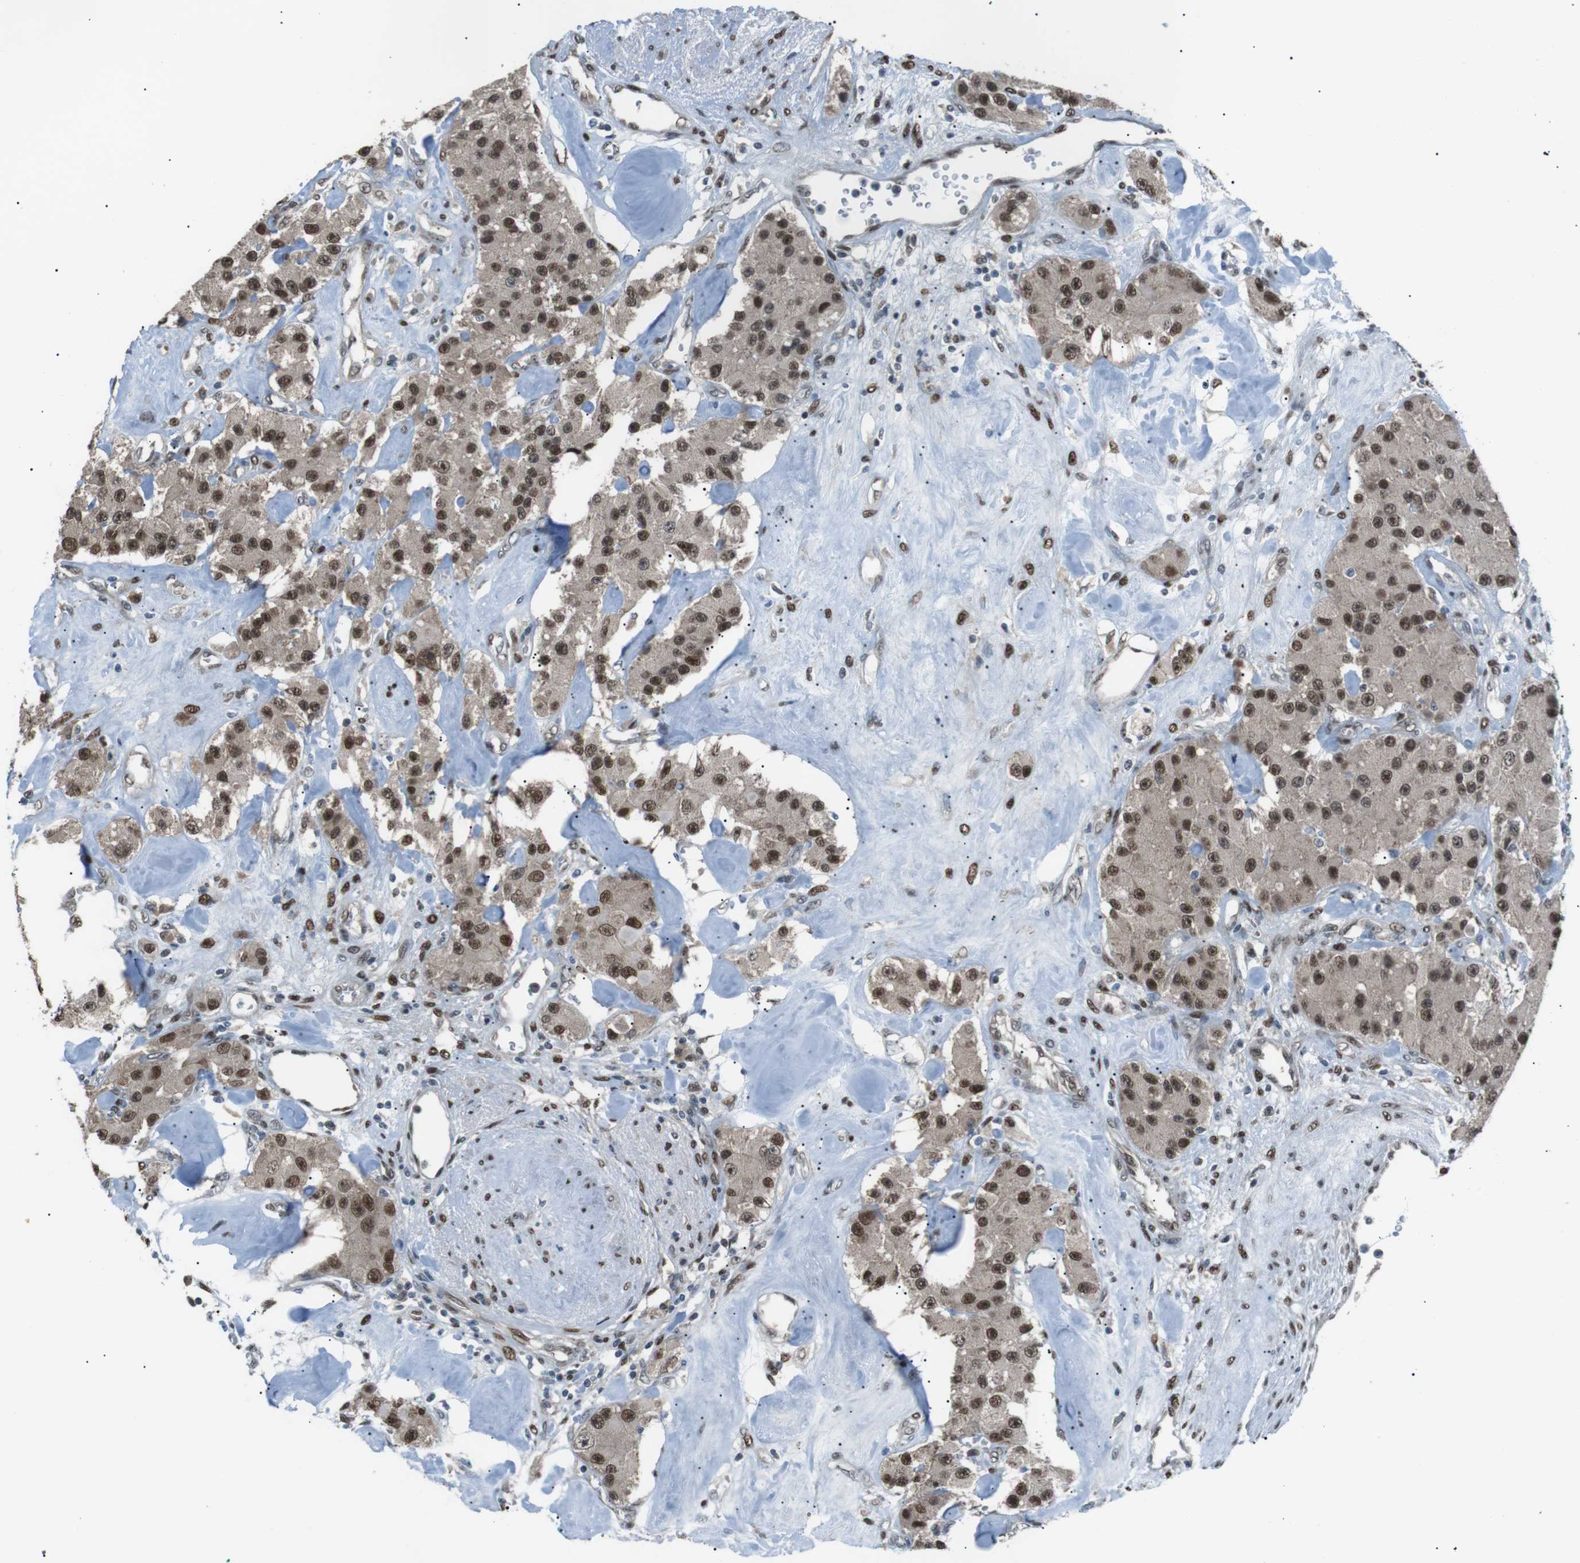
{"staining": {"intensity": "moderate", "quantity": ">75%", "location": "cytoplasmic/membranous,nuclear"}, "tissue": "carcinoid", "cell_type": "Tumor cells", "image_type": "cancer", "snomed": [{"axis": "morphology", "description": "Carcinoid, malignant, NOS"}, {"axis": "topography", "description": "Pancreas"}], "caption": "Approximately >75% of tumor cells in malignant carcinoid show moderate cytoplasmic/membranous and nuclear protein positivity as visualized by brown immunohistochemical staining.", "gene": "SRPK2", "patient": {"sex": "male", "age": 41}}